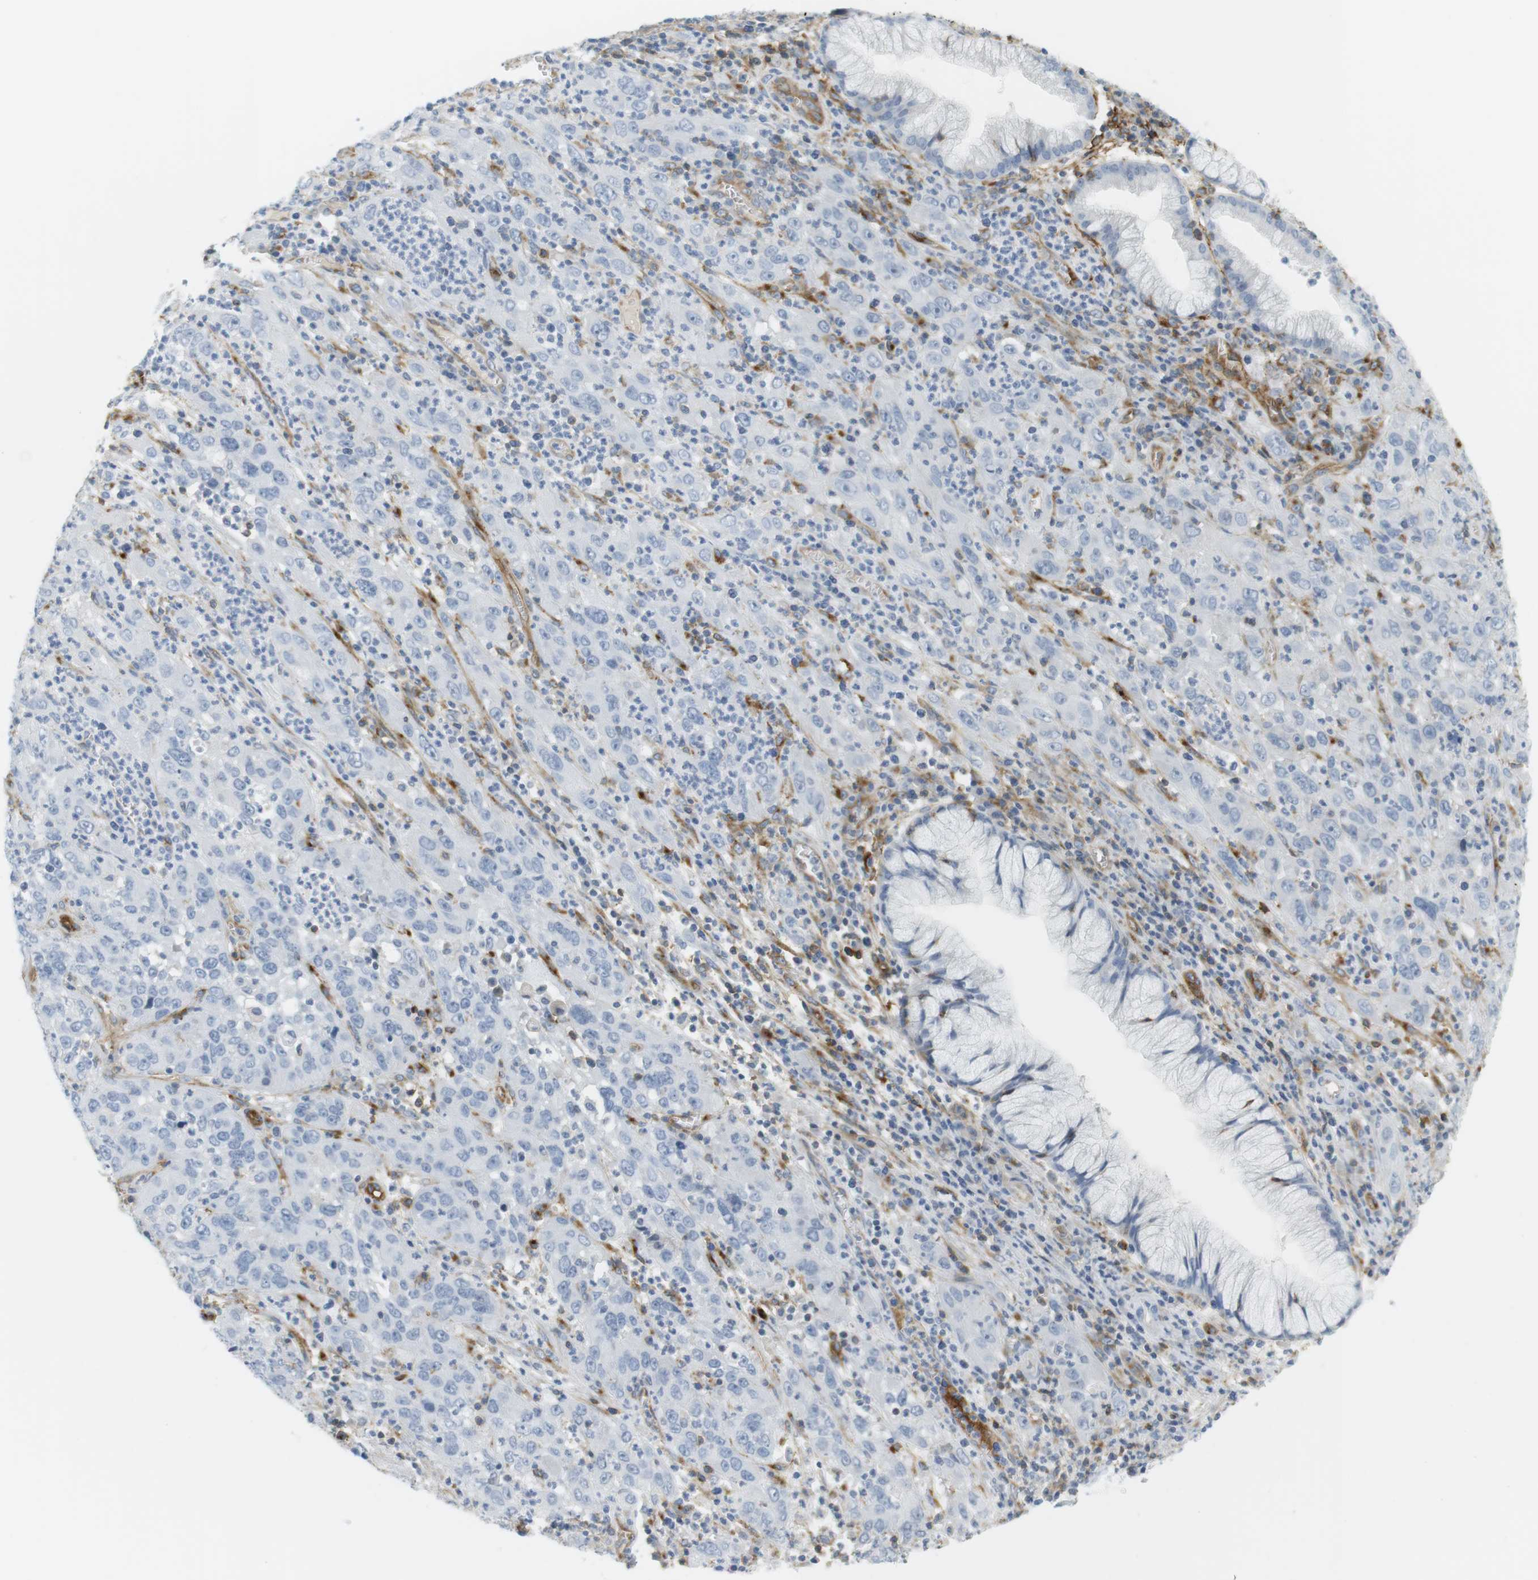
{"staining": {"intensity": "negative", "quantity": "none", "location": "none"}, "tissue": "cervical cancer", "cell_type": "Tumor cells", "image_type": "cancer", "snomed": [{"axis": "morphology", "description": "Squamous cell carcinoma, NOS"}, {"axis": "topography", "description": "Cervix"}], "caption": "The micrograph shows no significant positivity in tumor cells of cervical squamous cell carcinoma. Nuclei are stained in blue.", "gene": "F2R", "patient": {"sex": "female", "age": 32}}